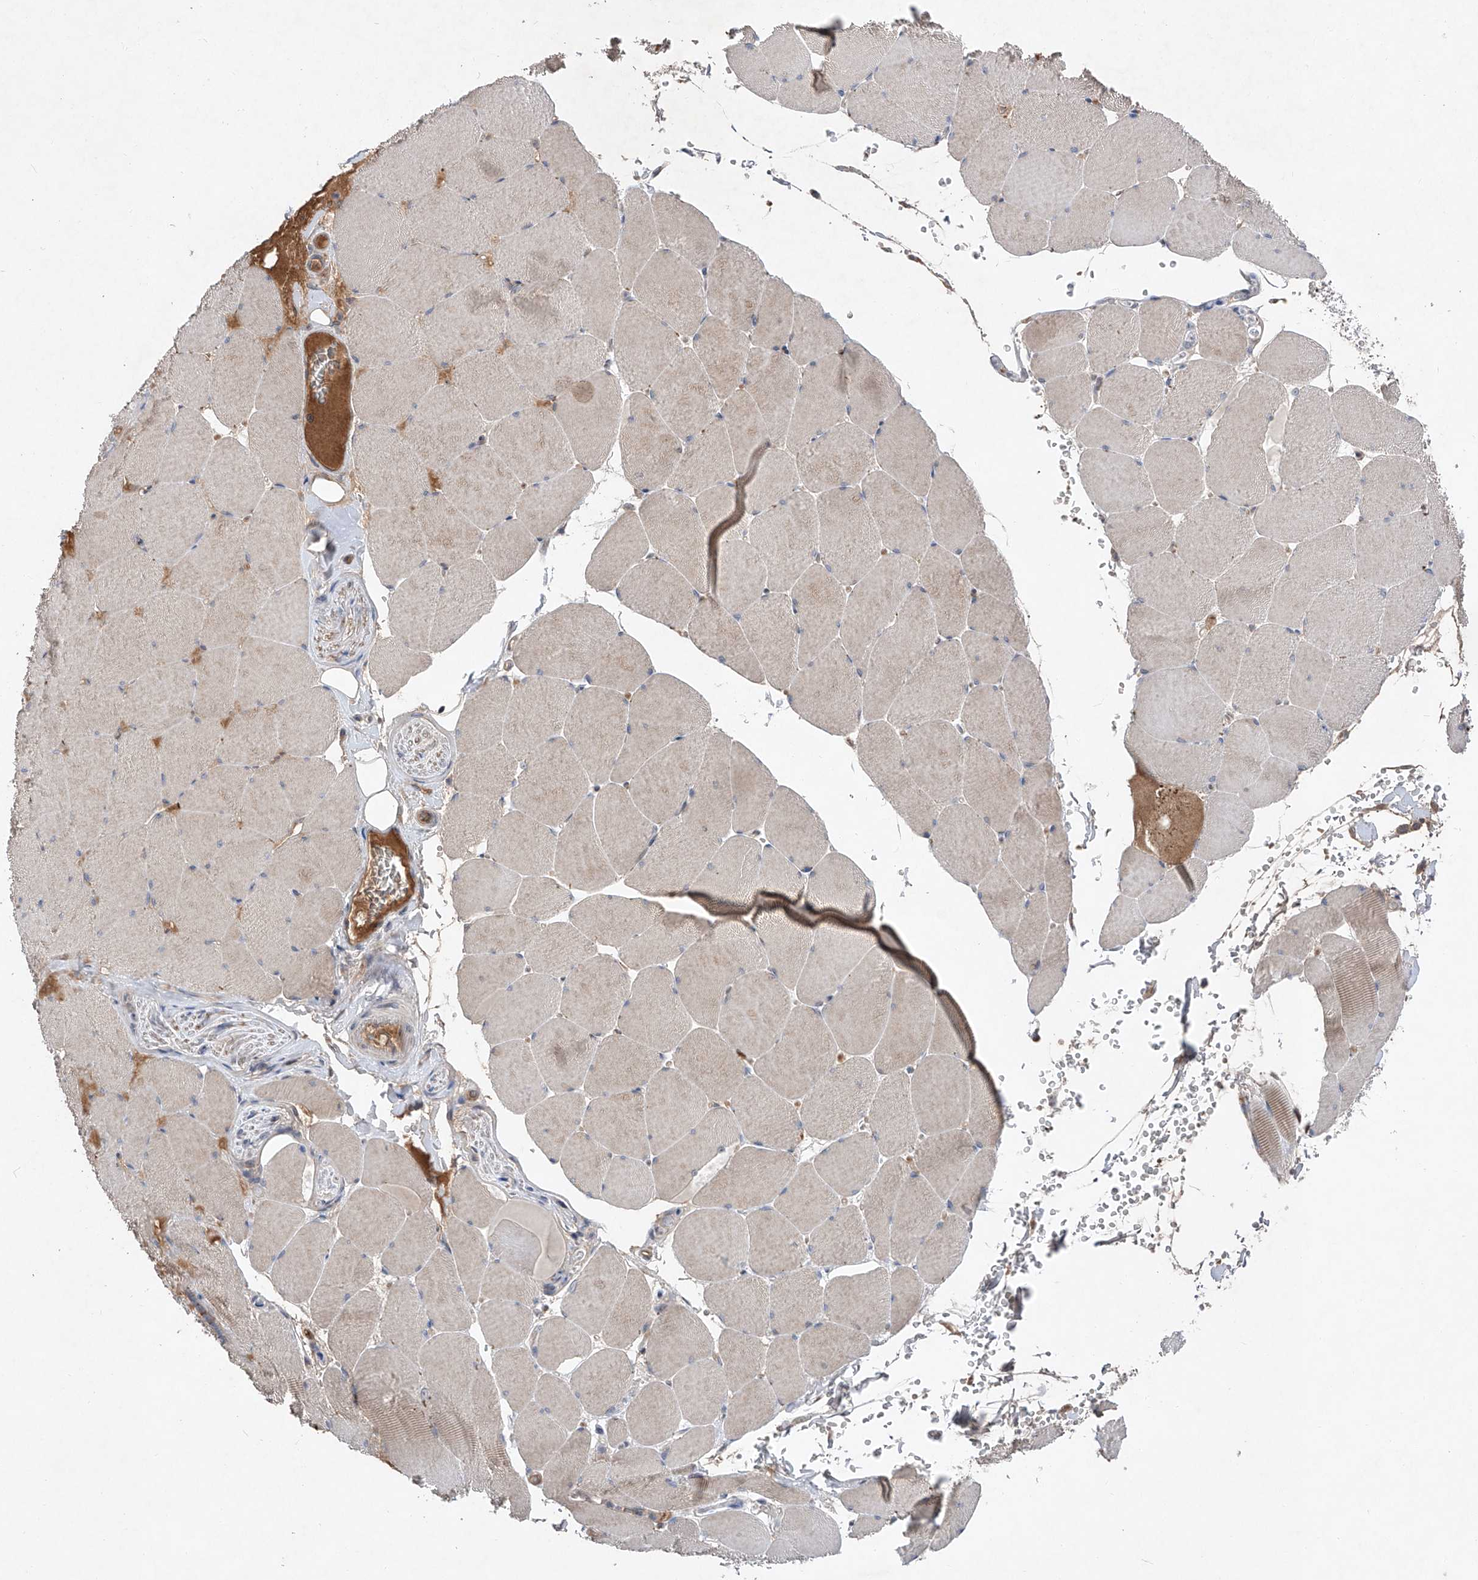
{"staining": {"intensity": "moderate", "quantity": "<25%", "location": "cytoplasmic/membranous"}, "tissue": "skeletal muscle", "cell_type": "Myocytes", "image_type": "normal", "snomed": [{"axis": "morphology", "description": "Normal tissue, NOS"}, {"axis": "topography", "description": "Skeletal muscle"}, {"axis": "topography", "description": "Head-Neck"}], "caption": "About <25% of myocytes in unremarkable human skeletal muscle exhibit moderate cytoplasmic/membranous protein staining as visualized by brown immunohistochemical staining.", "gene": "FAM135A", "patient": {"sex": "male", "age": 66}}